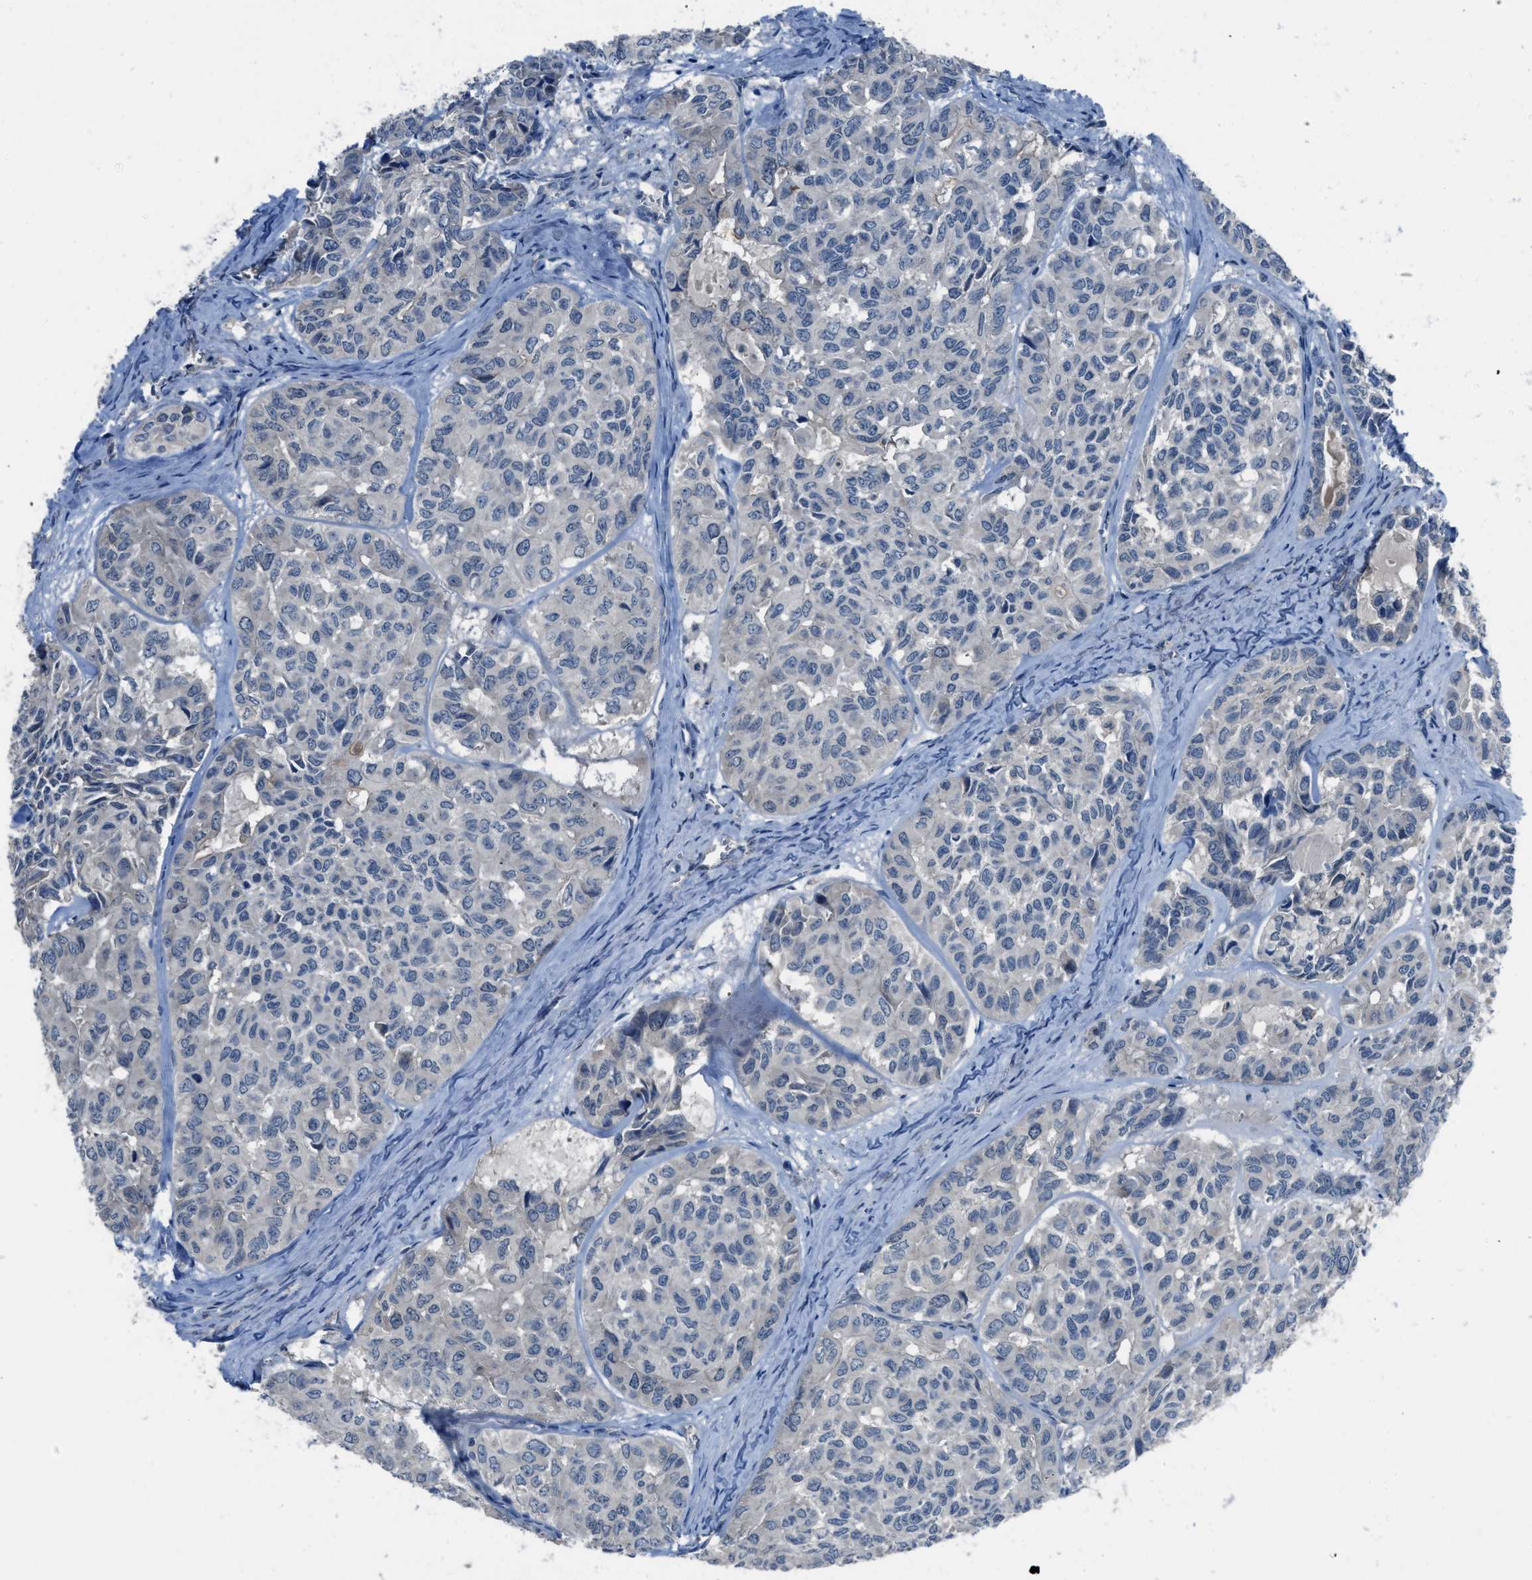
{"staining": {"intensity": "negative", "quantity": "none", "location": "none"}, "tissue": "head and neck cancer", "cell_type": "Tumor cells", "image_type": "cancer", "snomed": [{"axis": "morphology", "description": "Adenocarcinoma, NOS"}, {"axis": "topography", "description": "Salivary gland, NOS"}, {"axis": "topography", "description": "Head-Neck"}], "caption": "A high-resolution histopathology image shows immunohistochemistry (IHC) staining of adenocarcinoma (head and neck), which displays no significant expression in tumor cells.", "gene": "MIS18A", "patient": {"sex": "female", "age": 76}}